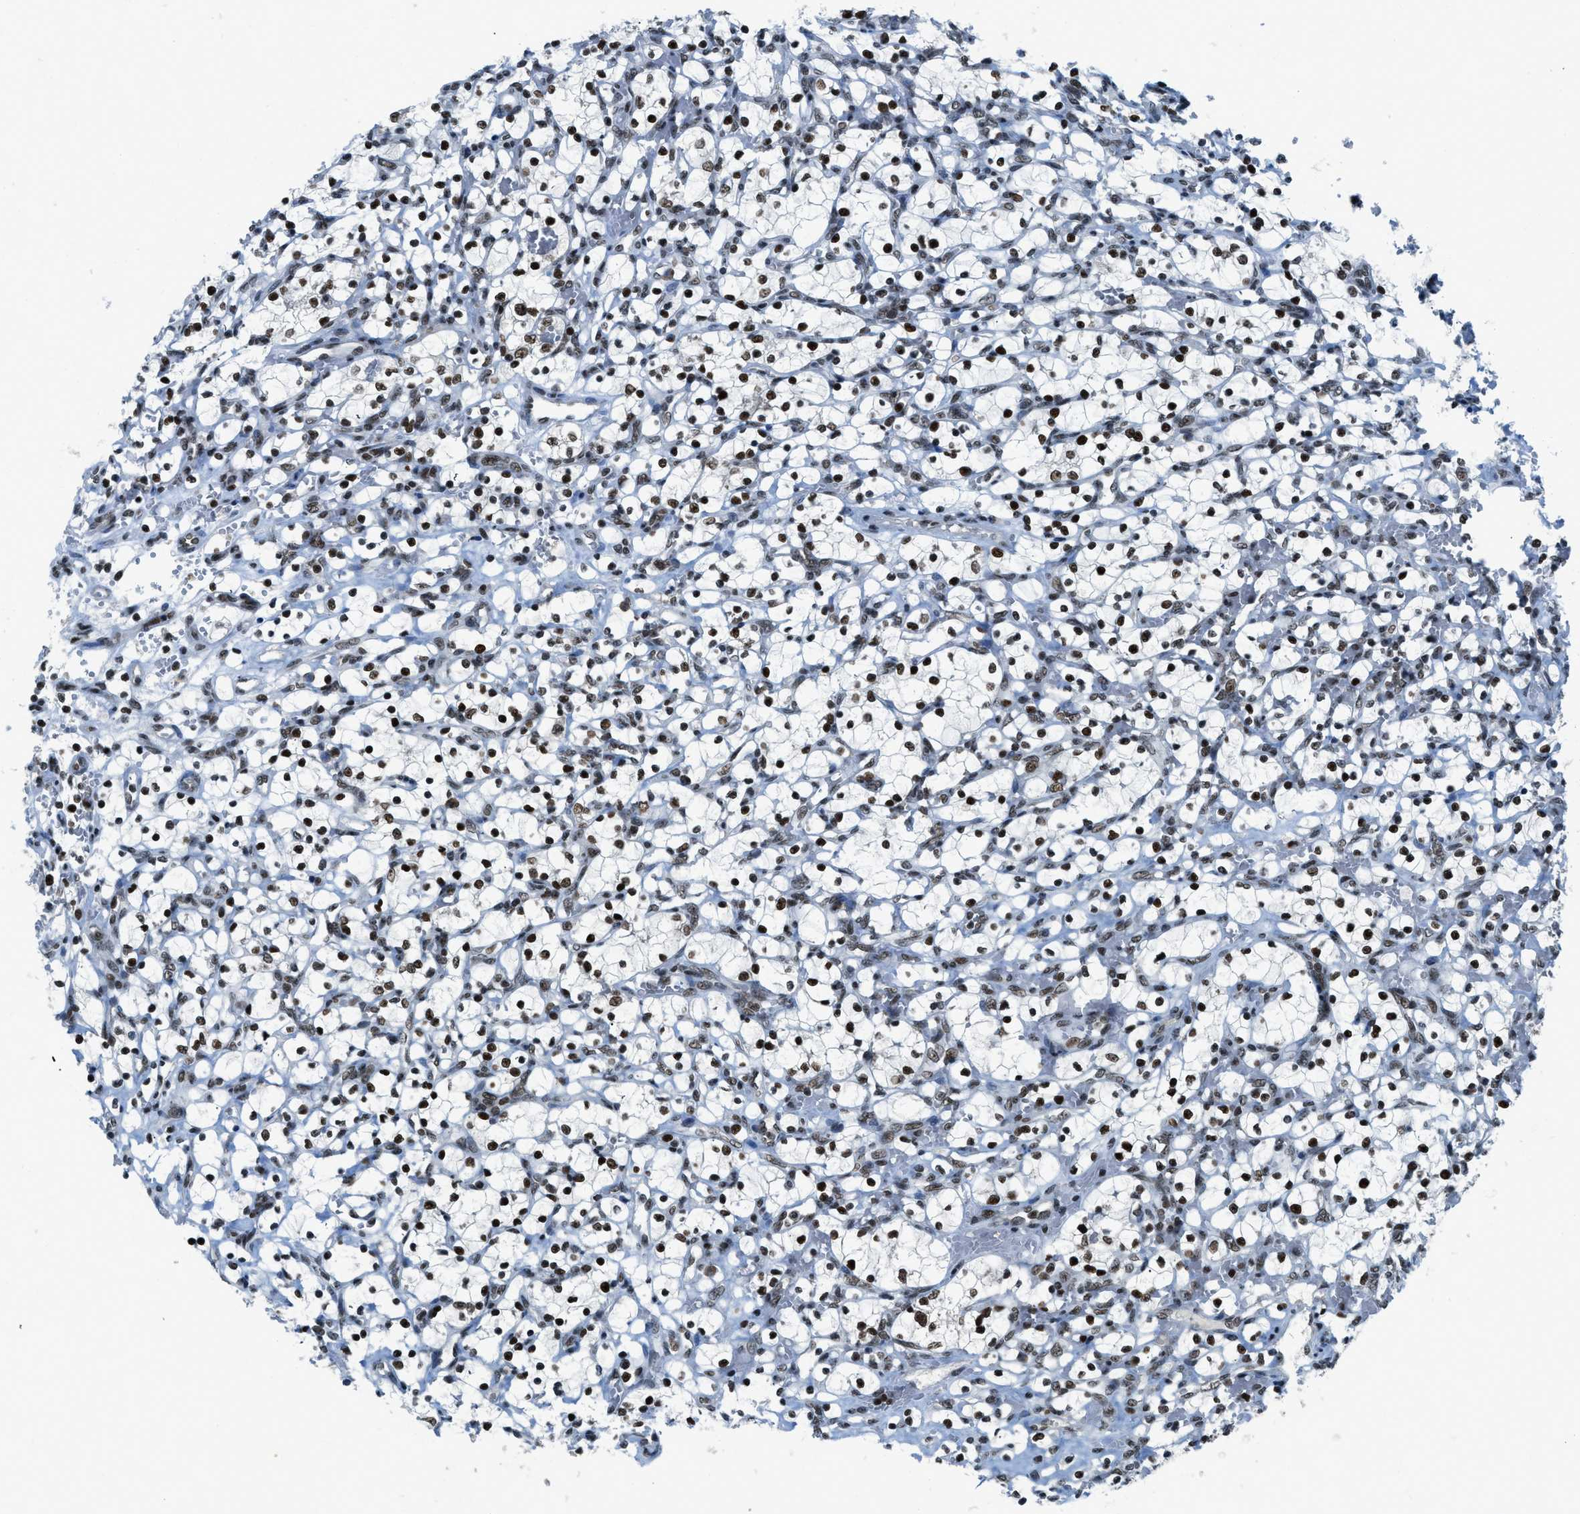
{"staining": {"intensity": "strong", "quantity": ">75%", "location": "nuclear"}, "tissue": "renal cancer", "cell_type": "Tumor cells", "image_type": "cancer", "snomed": [{"axis": "morphology", "description": "Adenocarcinoma, NOS"}, {"axis": "topography", "description": "Kidney"}], "caption": "IHC micrograph of renal cancer stained for a protein (brown), which reveals high levels of strong nuclear staining in approximately >75% of tumor cells.", "gene": "RAD51B", "patient": {"sex": "female", "age": 69}}